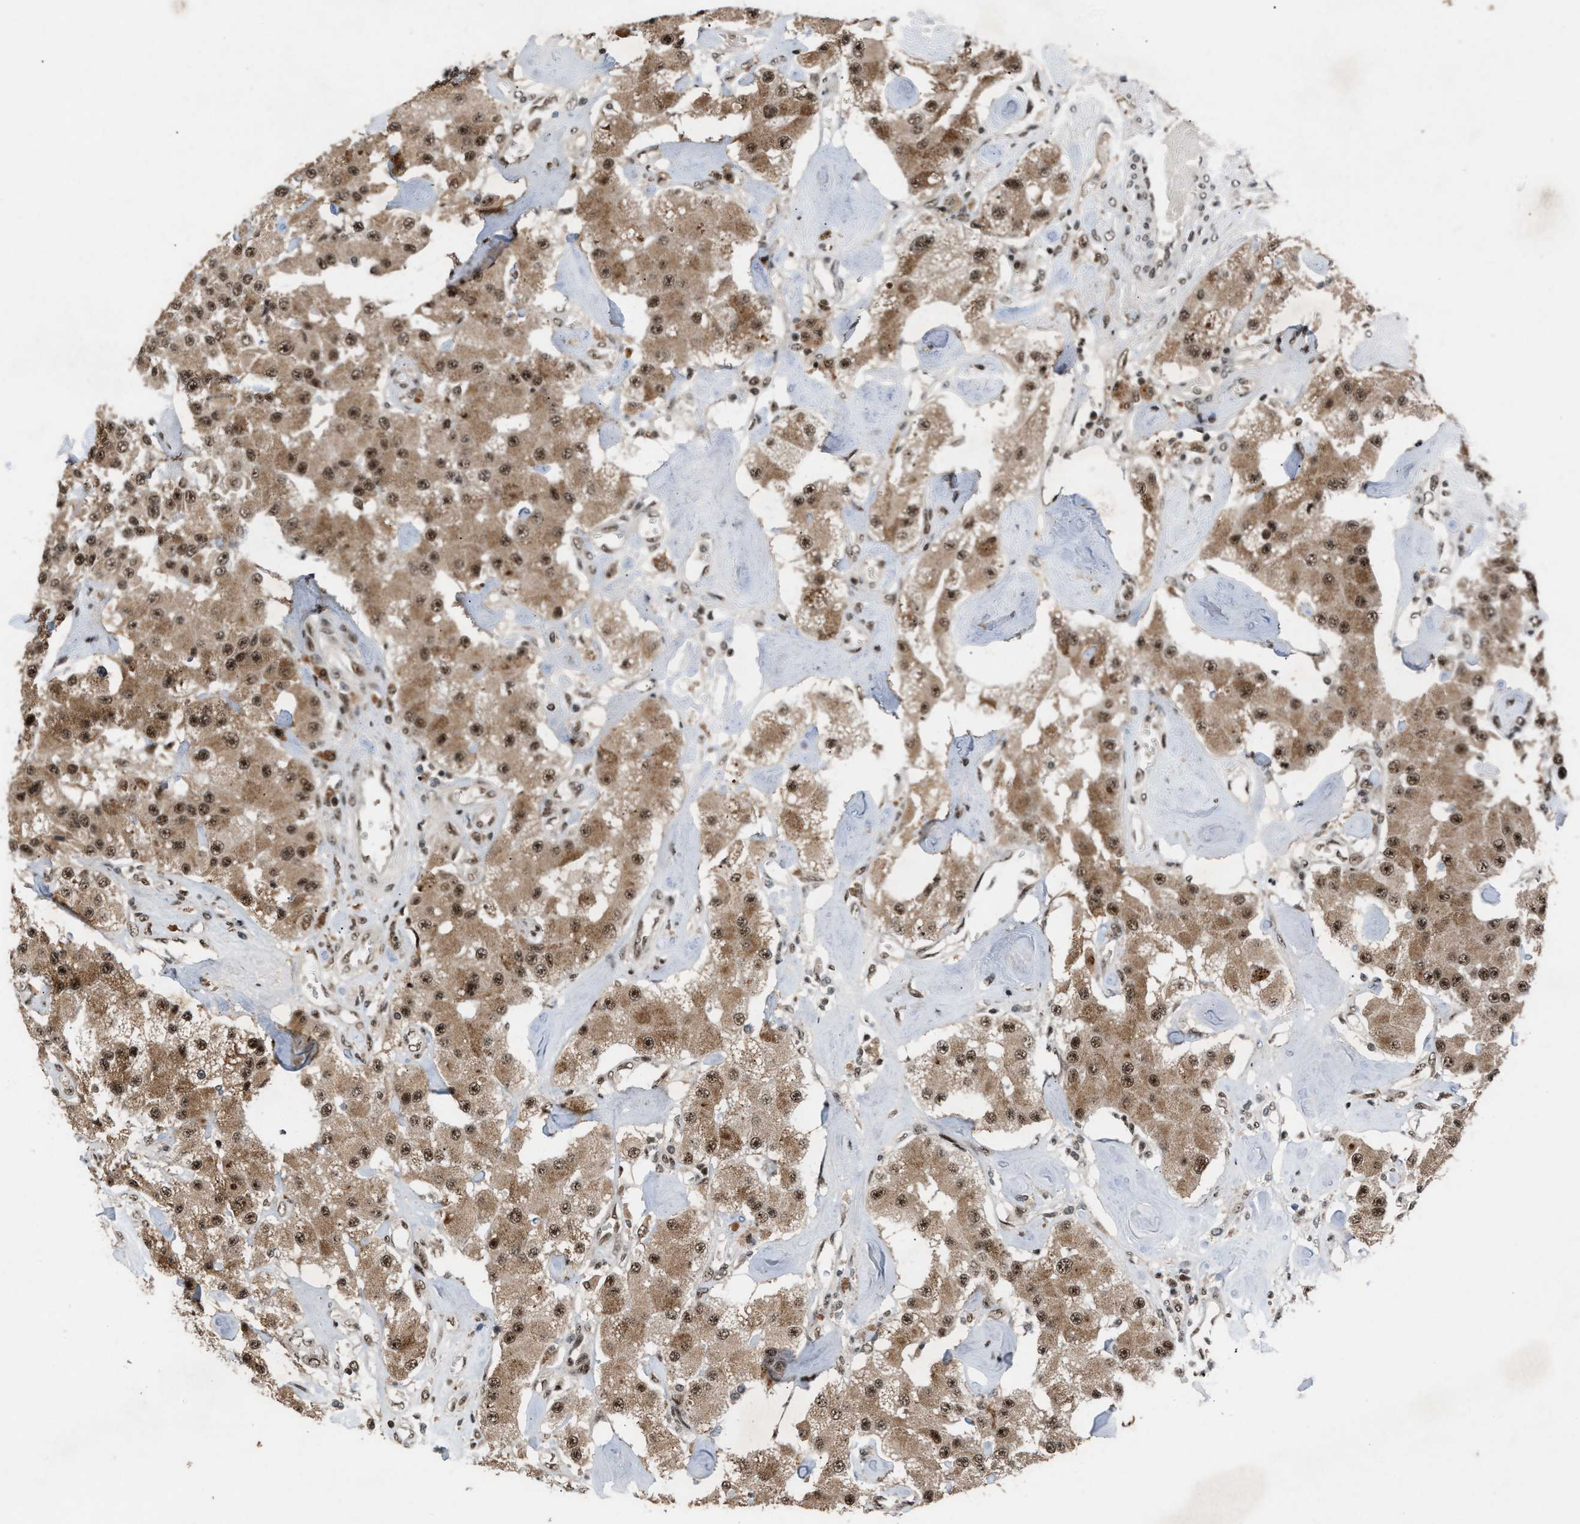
{"staining": {"intensity": "moderate", "quantity": ">75%", "location": "cytoplasmic/membranous,nuclear"}, "tissue": "carcinoid", "cell_type": "Tumor cells", "image_type": "cancer", "snomed": [{"axis": "morphology", "description": "Carcinoid, malignant, NOS"}, {"axis": "topography", "description": "Pancreas"}], "caption": "Immunohistochemical staining of carcinoid shows medium levels of moderate cytoplasmic/membranous and nuclear protein staining in about >75% of tumor cells. (IHC, brightfield microscopy, high magnification).", "gene": "PRPF4", "patient": {"sex": "male", "age": 41}}